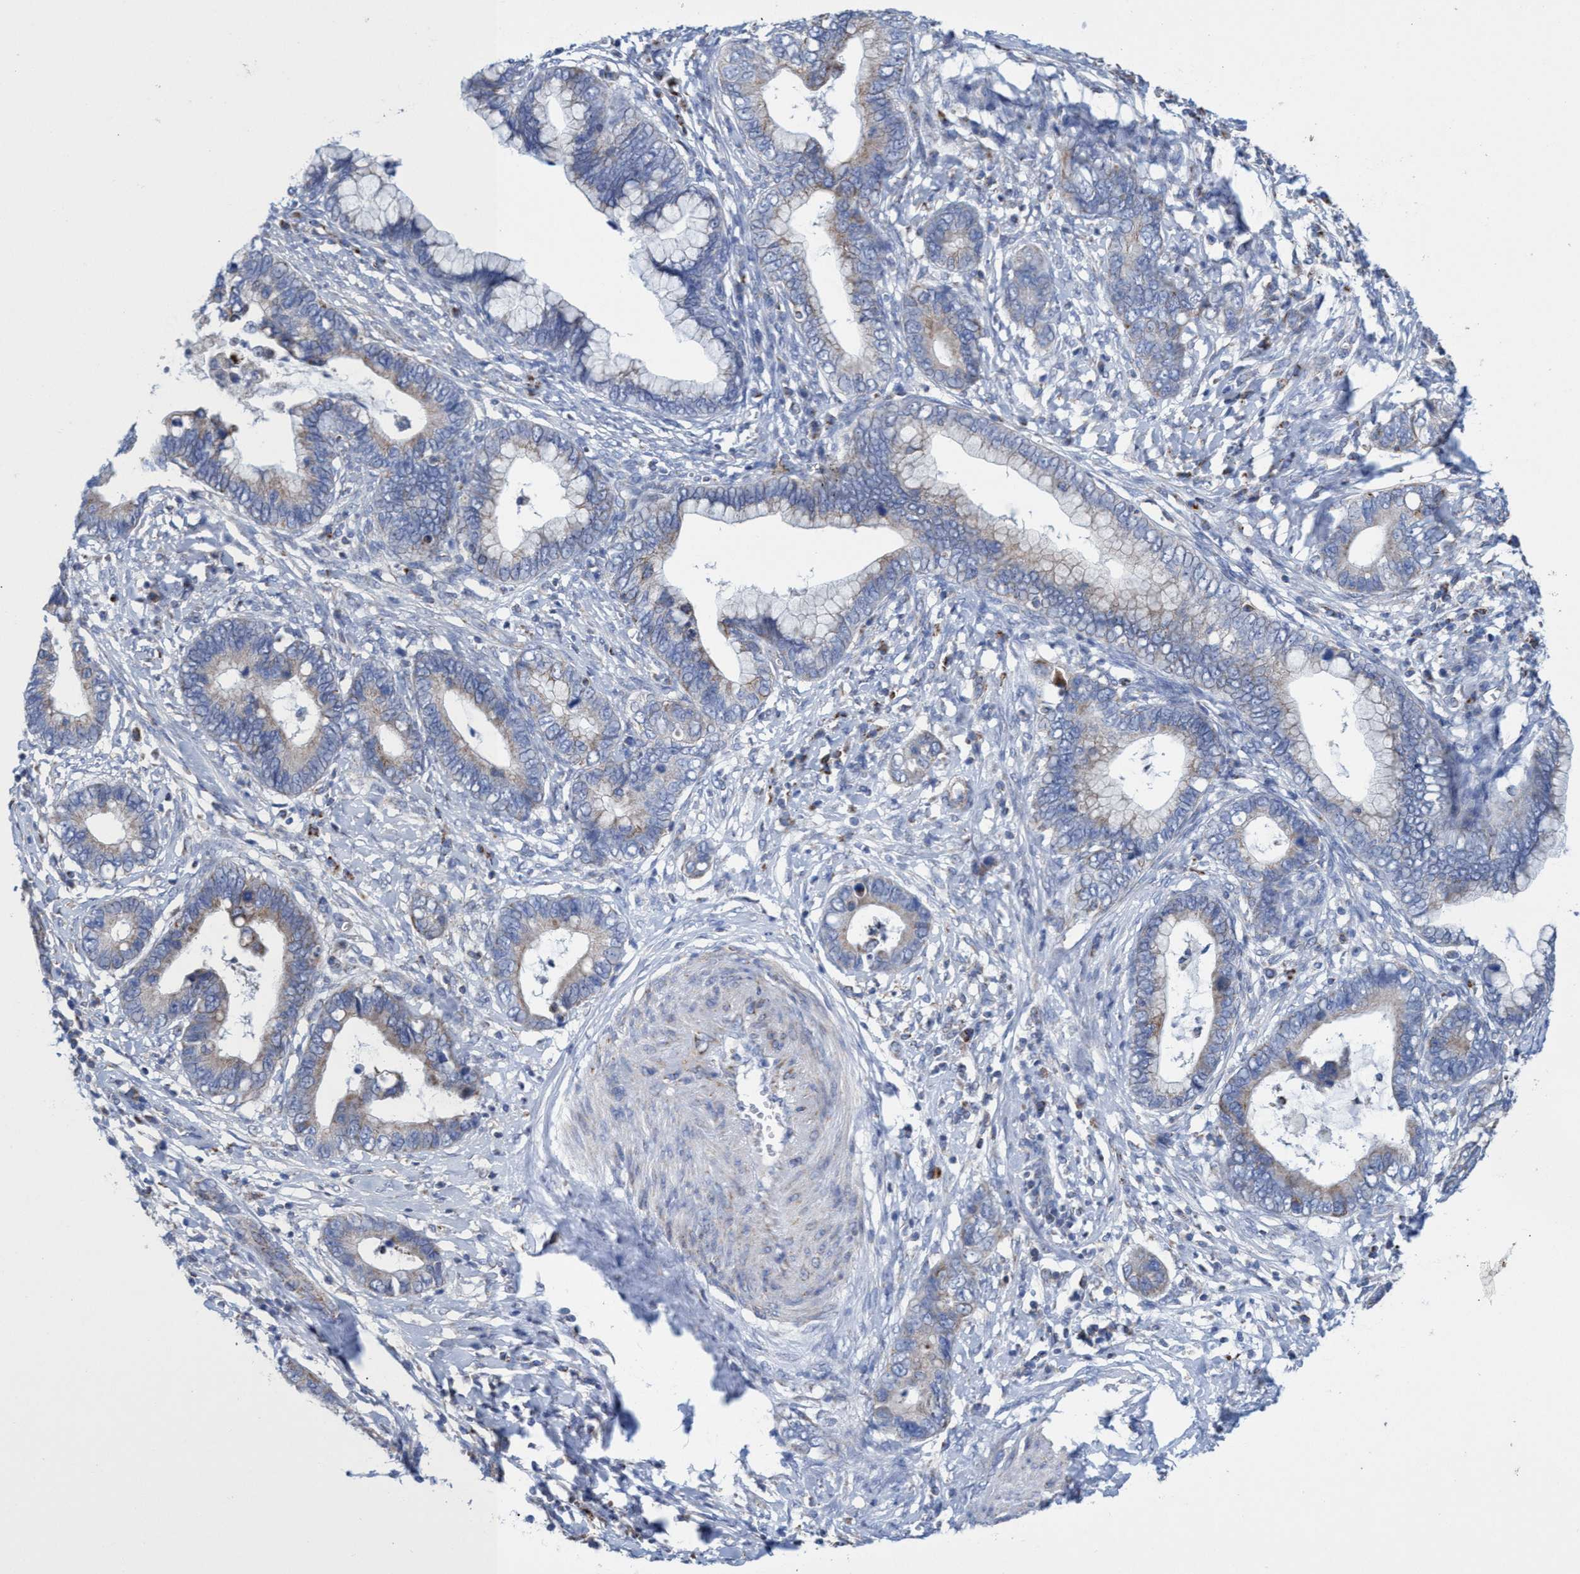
{"staining": {"intensity": "weak", "quantity": "25%-75%", "location": "cytoplasmic/membranous"}, "tissue": "cervical cancer", "cell_type": "Tumor cells", "image_type": "cancer", "snomed": [{"axis": "morphology", "description": "Adenocarcinoma, NOS"}, {"axis": "topography", "description": "Cervix"}], "caption": "A photomicrograph showing weak cytoplasmic/membranous positivity in approximately 25%-75% of tumor cells in cervical cancer (adenocarcinoma), as visualized by brown immunohistochemical staining.", "gene": "ZNF750", "patient": {"sex": "female", "age": 44}}